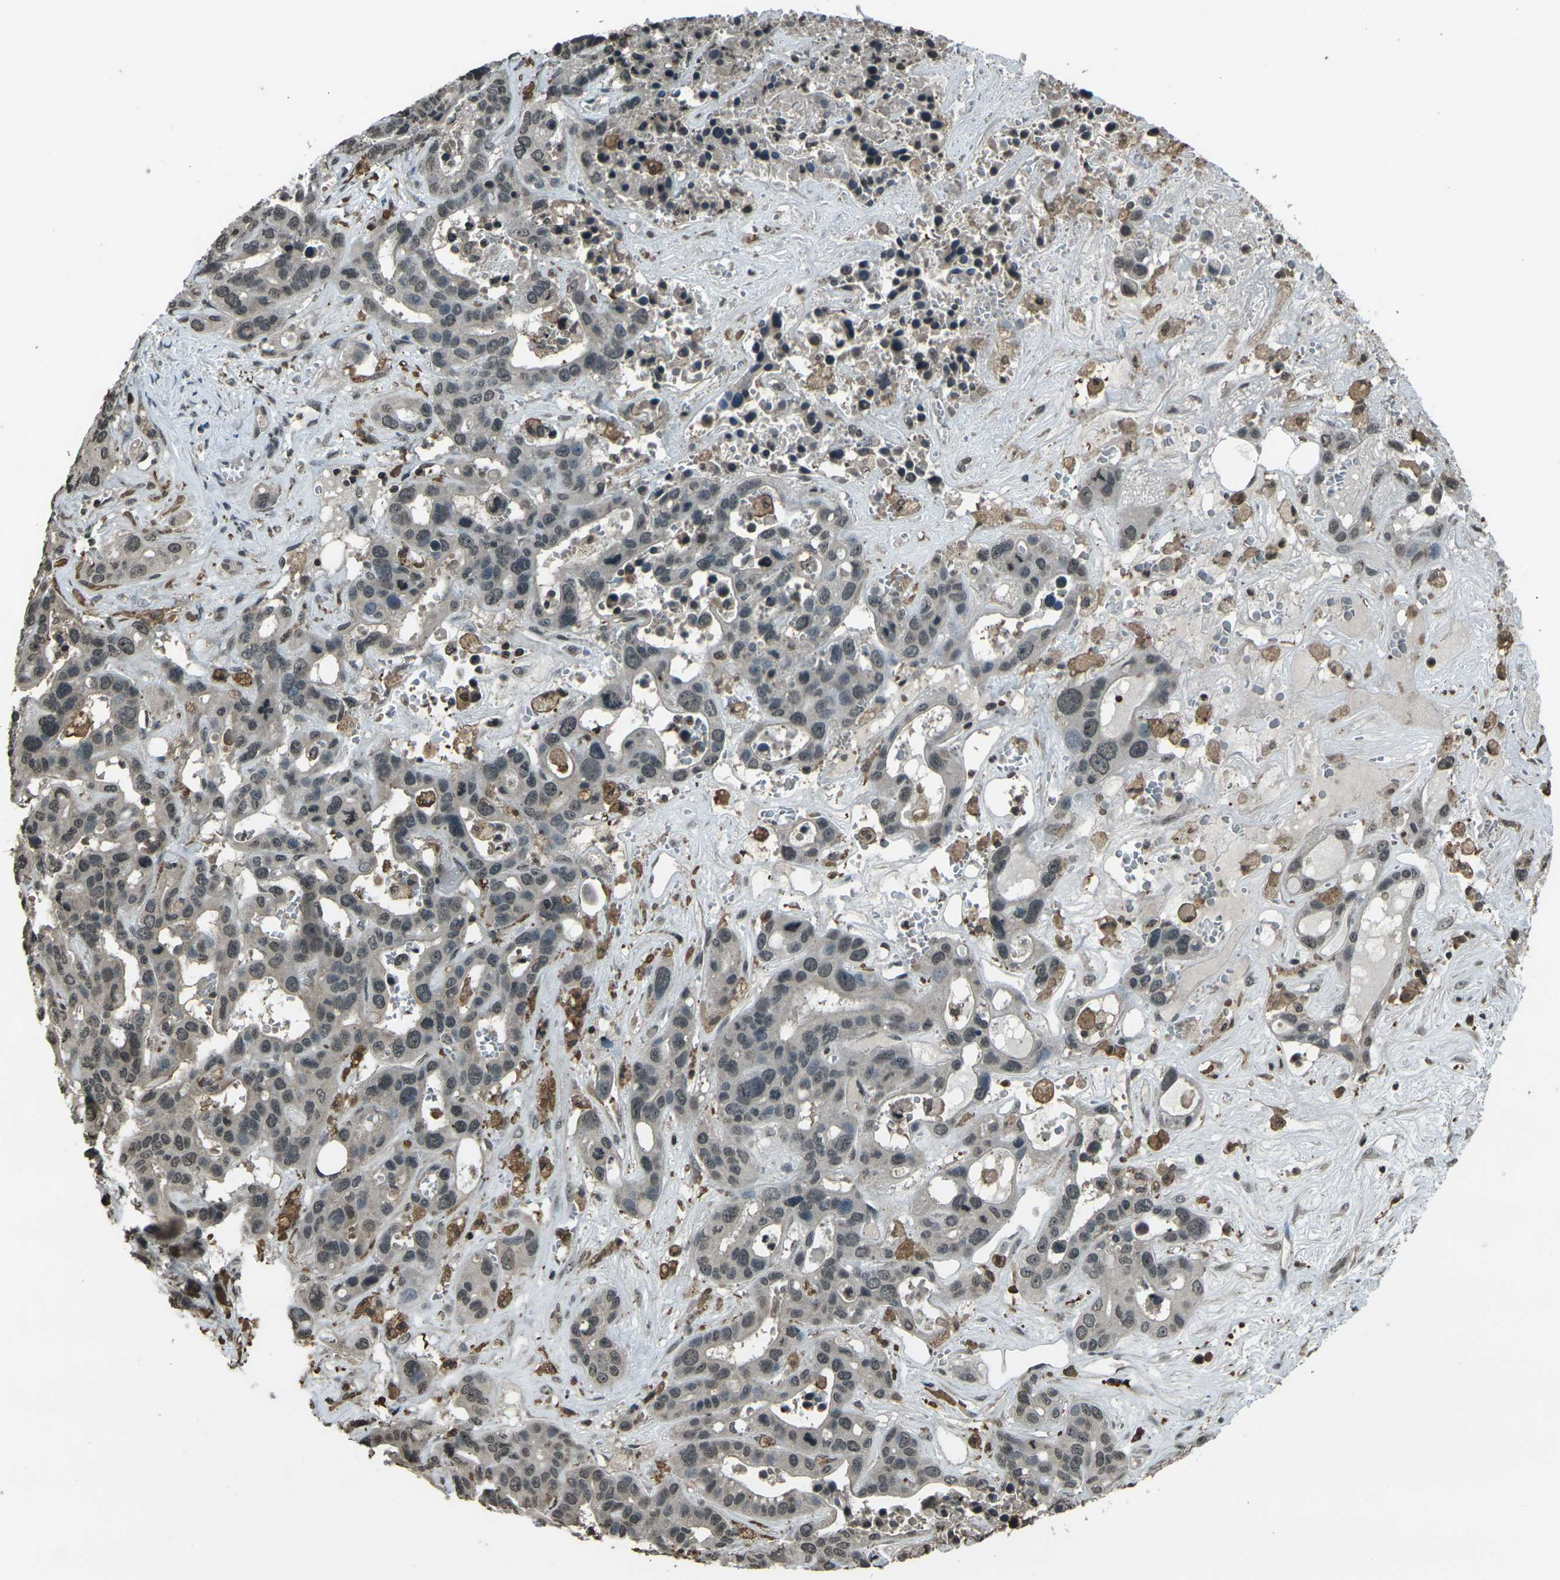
{"staining": {"intensity": "weak", "quantity": "<25%", "location": "nuclear"}, "tissue": "liver cancer", "cell_type": "Tumor cells", "image_type": "cancer", "snomed": [{"axis": "morphology", "description": "Cholangiocarcinoma"}, {"axis": "topography", "description": "Liver"}], "caption": "IHC of human liver cholangiocarcinoma reveals no staining in tumor cells. (Immunohistochemistry (ihc), brightfield microscopy, high magnification).", "gene": "PRPF8", "patient": {"sex": "female", "age": 65}}